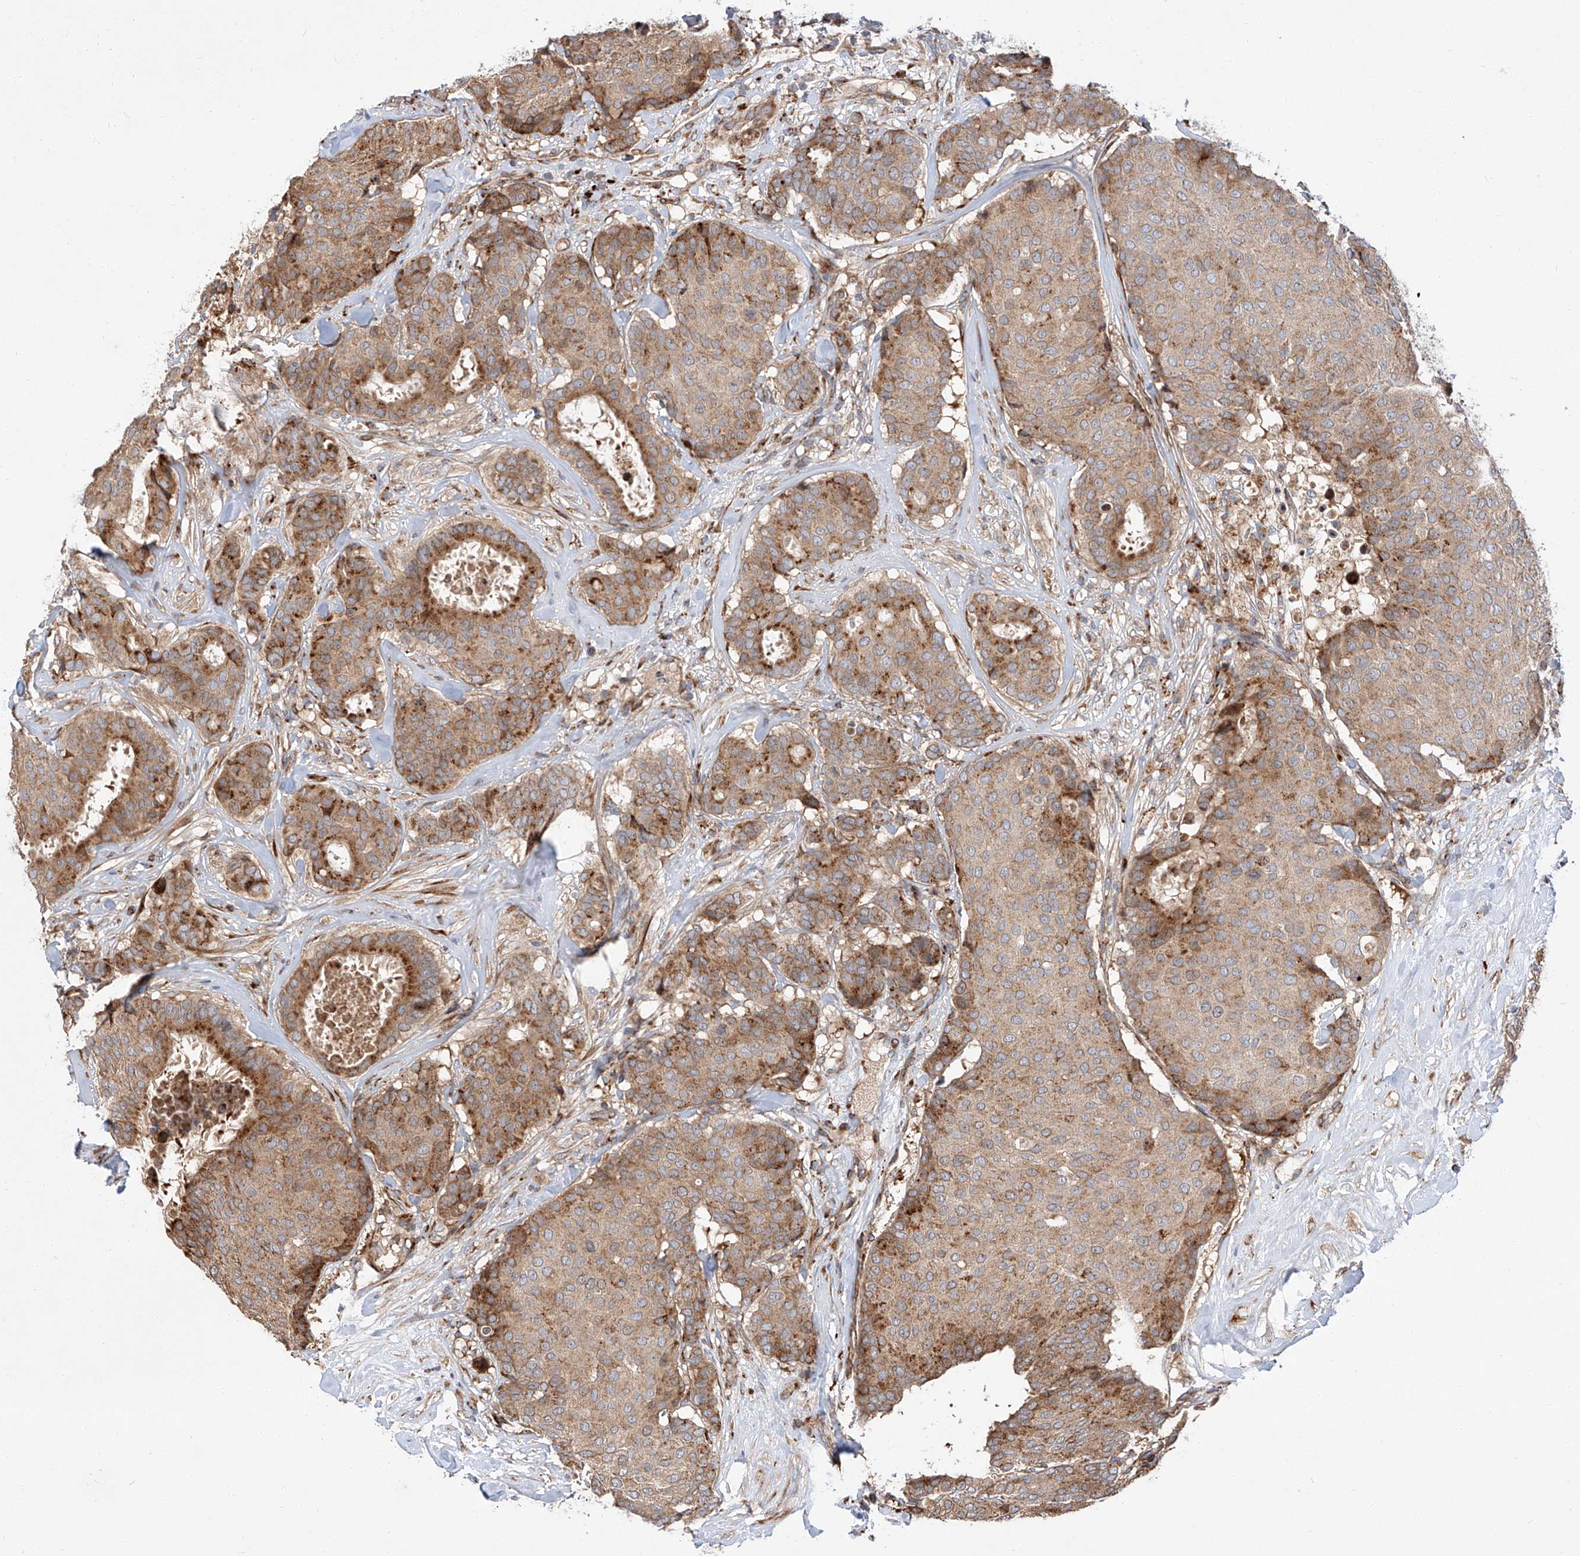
{"staining": {"intensity": "moderate", "quantity": ">75%", "location": "cytoplasmic/membranous"}, "tissue": "breast cancer", "cell_type": "Tumor cells", "image_type": "cancer", "snomed": [{"axis": "morphology", "description": "Duct carcinoma"}, {"axis": "topography", "description": "Breast"}], "caption": "A photomicrograph of human breast cancer (infiltrating ductal carcinoma) stained for a protein shows moderate cytoplasmic/membranous brown staining in tumor cells.", "gene": "DIRAS3", "patient": {"sex": "female", "age": 75}}